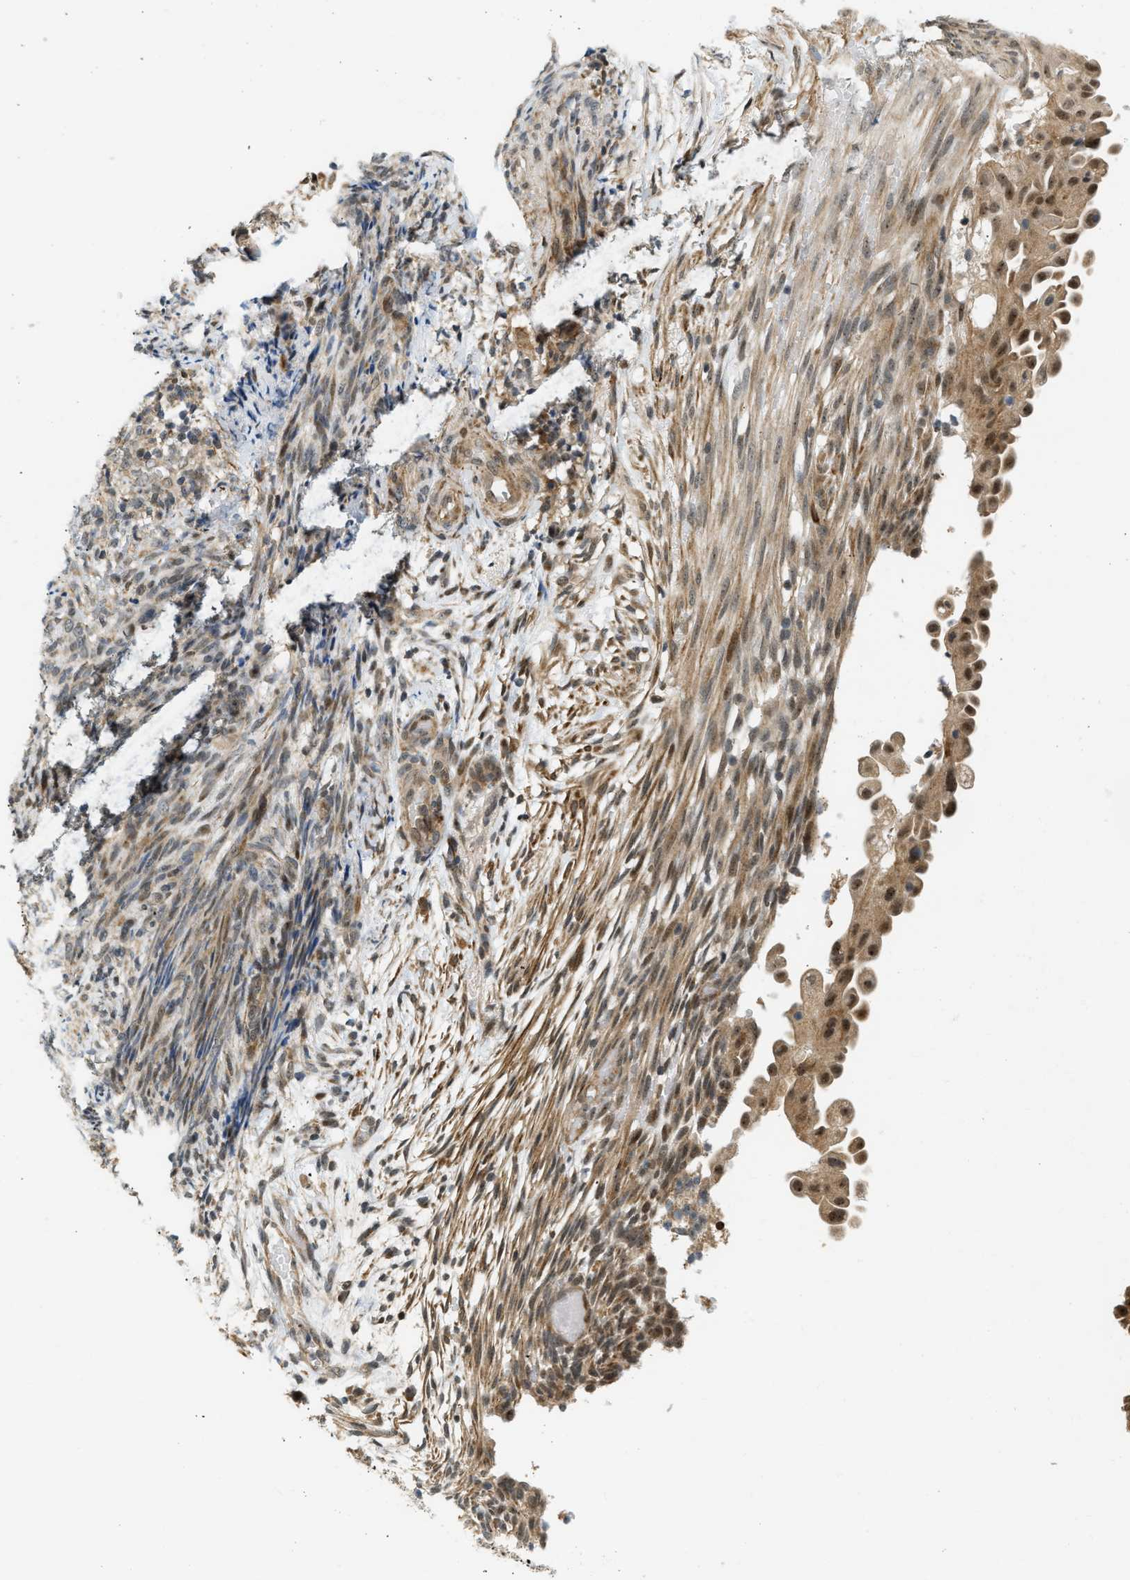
{"staining": {"intensity": "moderate", "quantity": ">75%", "location": "cytoplasmic/membranous,nuclear"}, "tissue": "endometrial cancer", "cell_type": "Tumor cells", "image_type": "cancer", "snomed": [{"axis": "morphology", "description": "Adenocarcinoma, NOS"}, {"axis": "topography", "description": "Endometrium"}], "caption": "This micrograph displays immunohistochemistry staining of human endometrial cancer (adenocarcinoma), with medium moderate cytoplasmic/membranous and nuclear expression in approximately >75% of tumor cells.", "gene": "BAG1", "patient": {"sex": "female", "age": 58}}